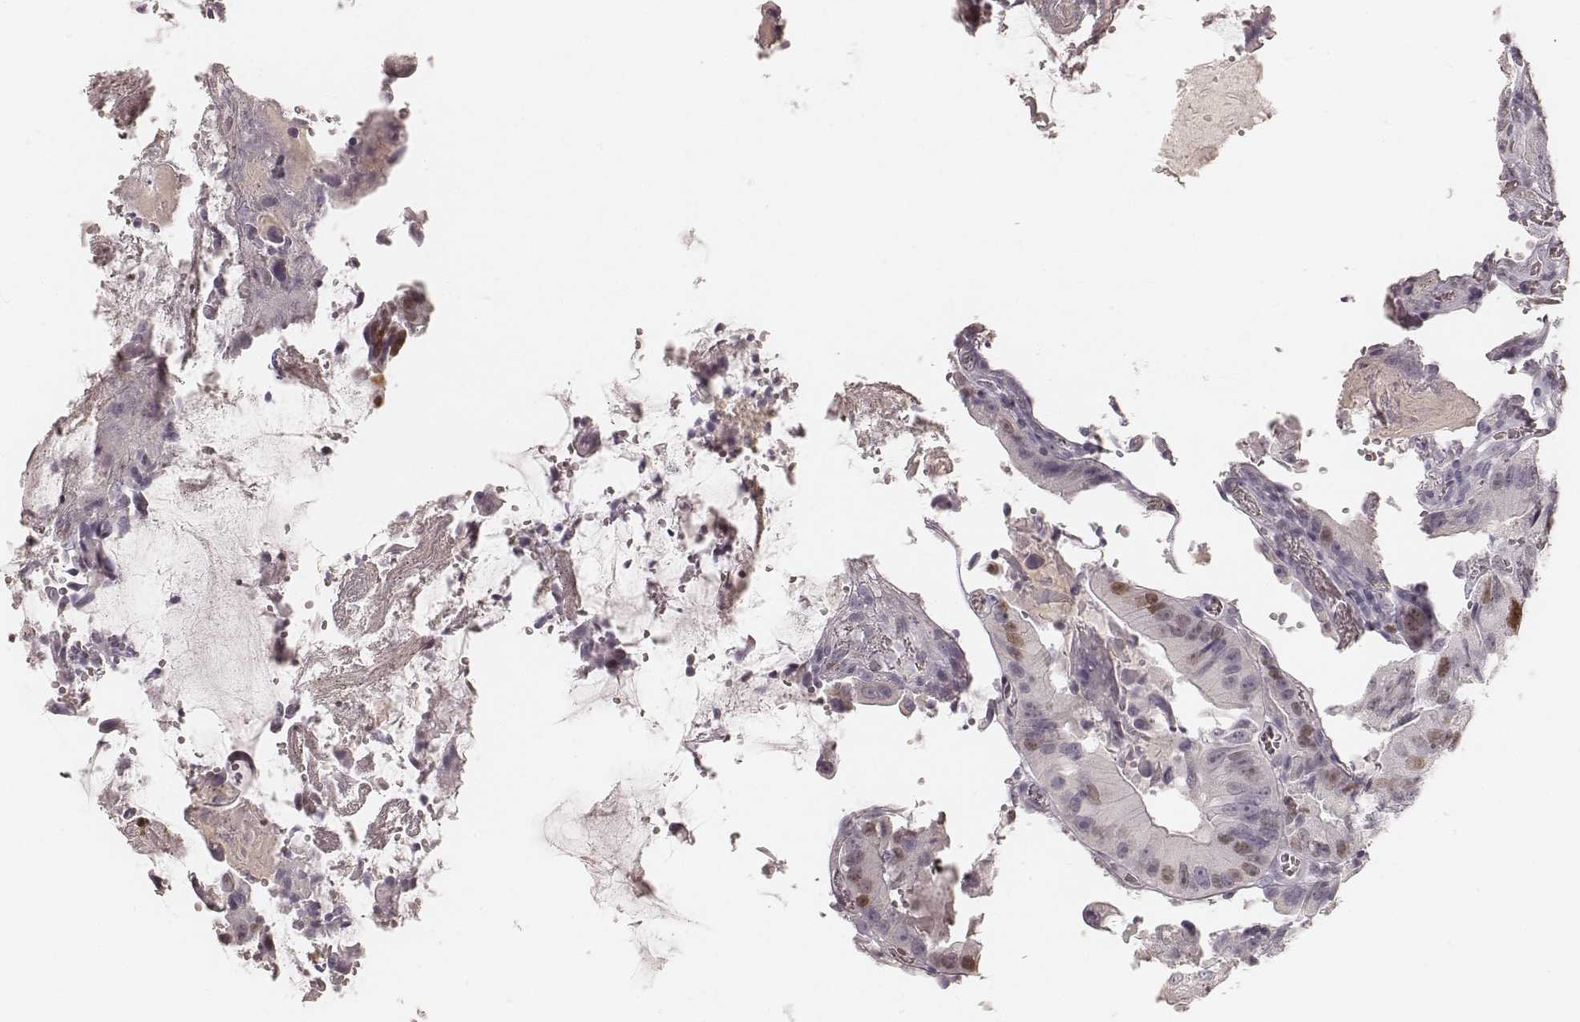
{"staining": {"intensity": "weak", "quantity": "<25%", "location": "nuclear"}, "tissue": "colorectal cancer", "cell_type": "Tumor cells", "image_type": "cancer", "snomed": [{"axis": "morphology", "description": "Adenocarcinoma, NOS"}, {"axis": "topography", "description": "Colon"}], "caption": "Micrograph shows no significant protein expression in tumor cells of colorectal cancer.", "gene": "TEX37", "patient": {"sex": "female", "age": 86}}